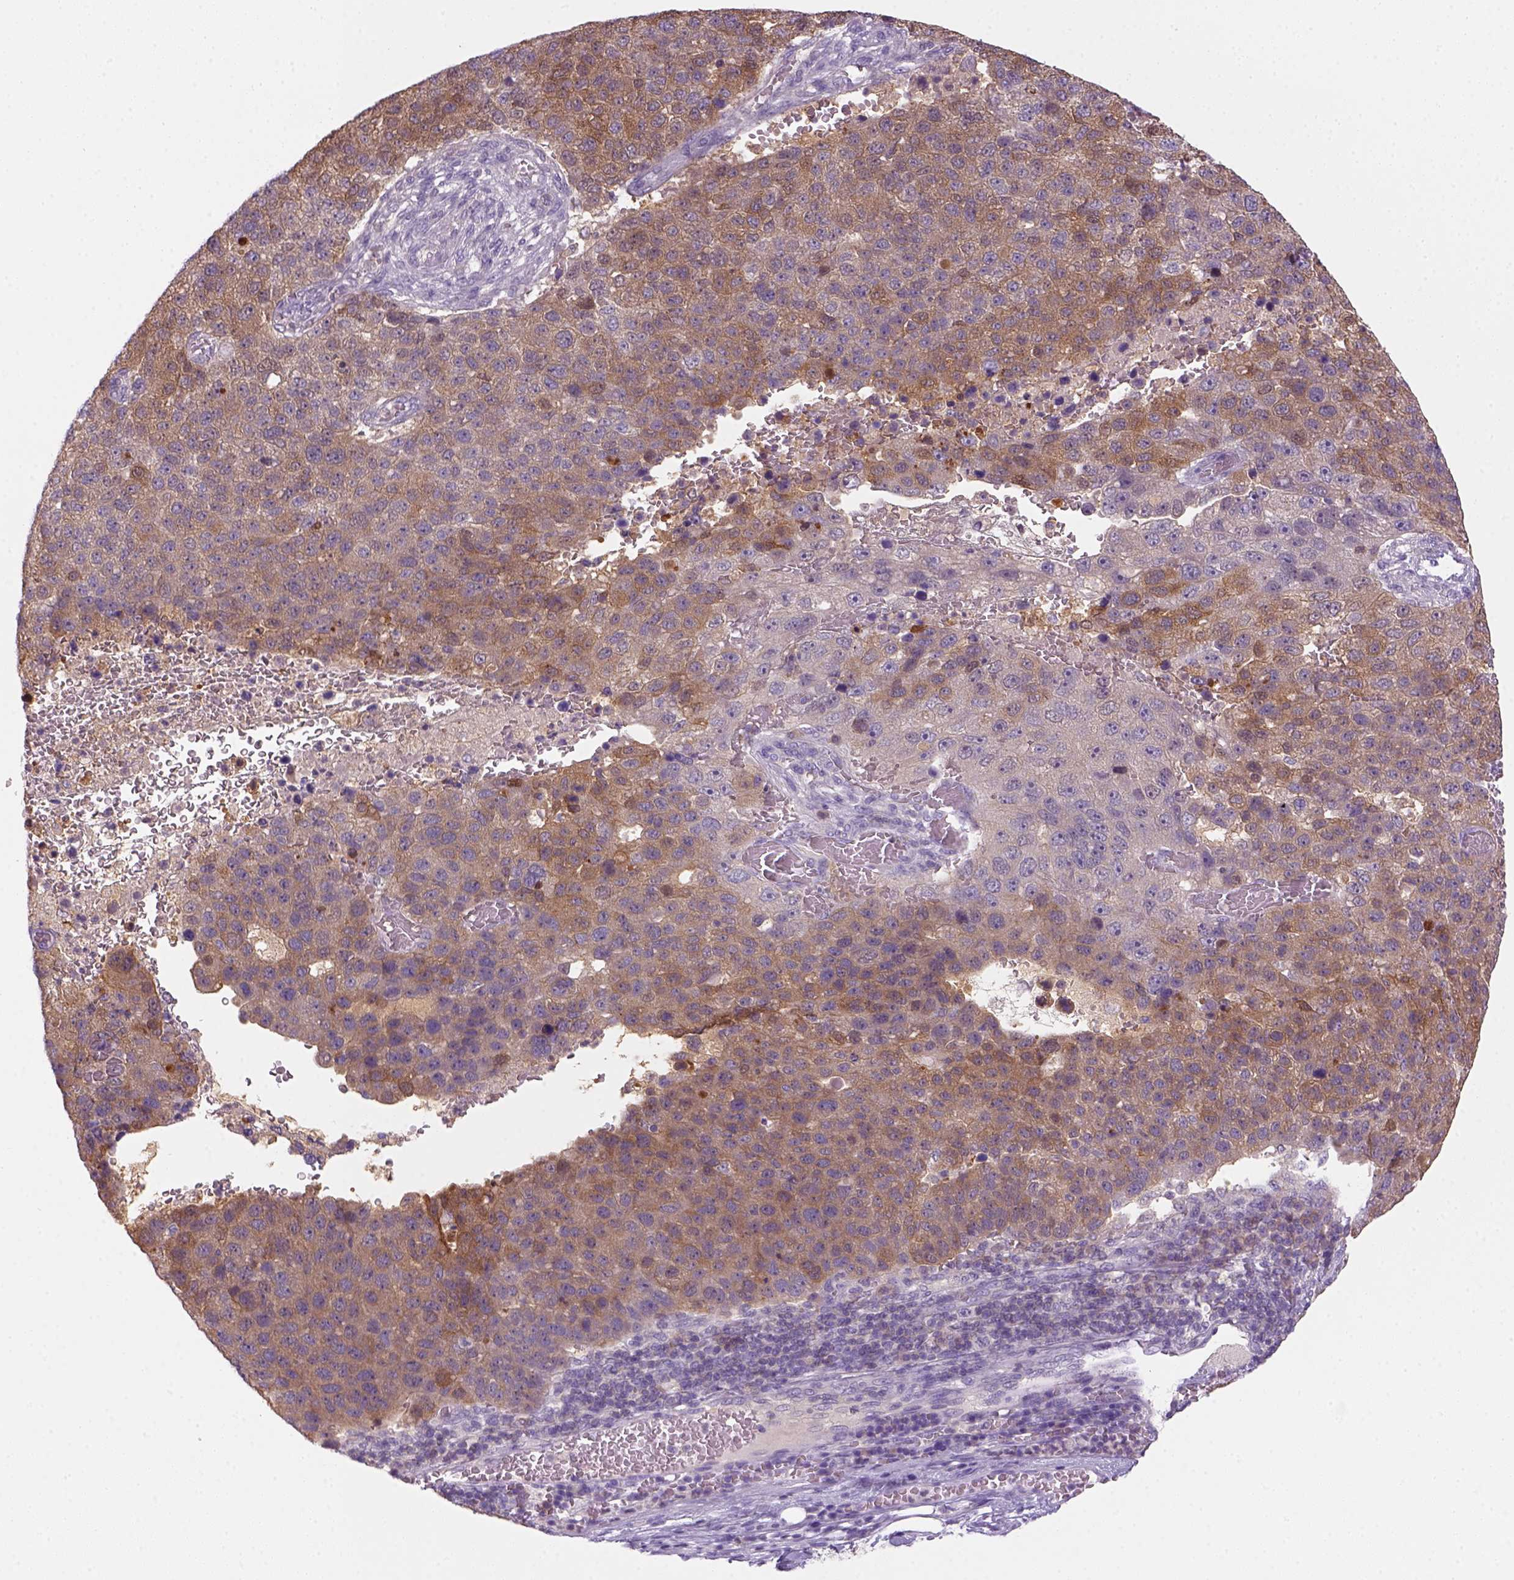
{"staining": {"intensity": "moderate", "quantity": ">75%", "location": "cytoplasmic/membranous"}, "tissue": "pancreatic cancer", "cell_type": "Tumor cells", "image_type": "cancer", "snomed": [{"axis": "morphology", "description": "Adenocarcinoma, NOS"}, {"axis": "topography", "description": "Pancreas"}], "caption": "Pancreatic cancer stained with a brown dye displays moderate cytoplasmic/membranous positive positivity in about >75% of tumor cells.", "gene": "GOT1", "patient": {"sex": "female", "age": 61}}